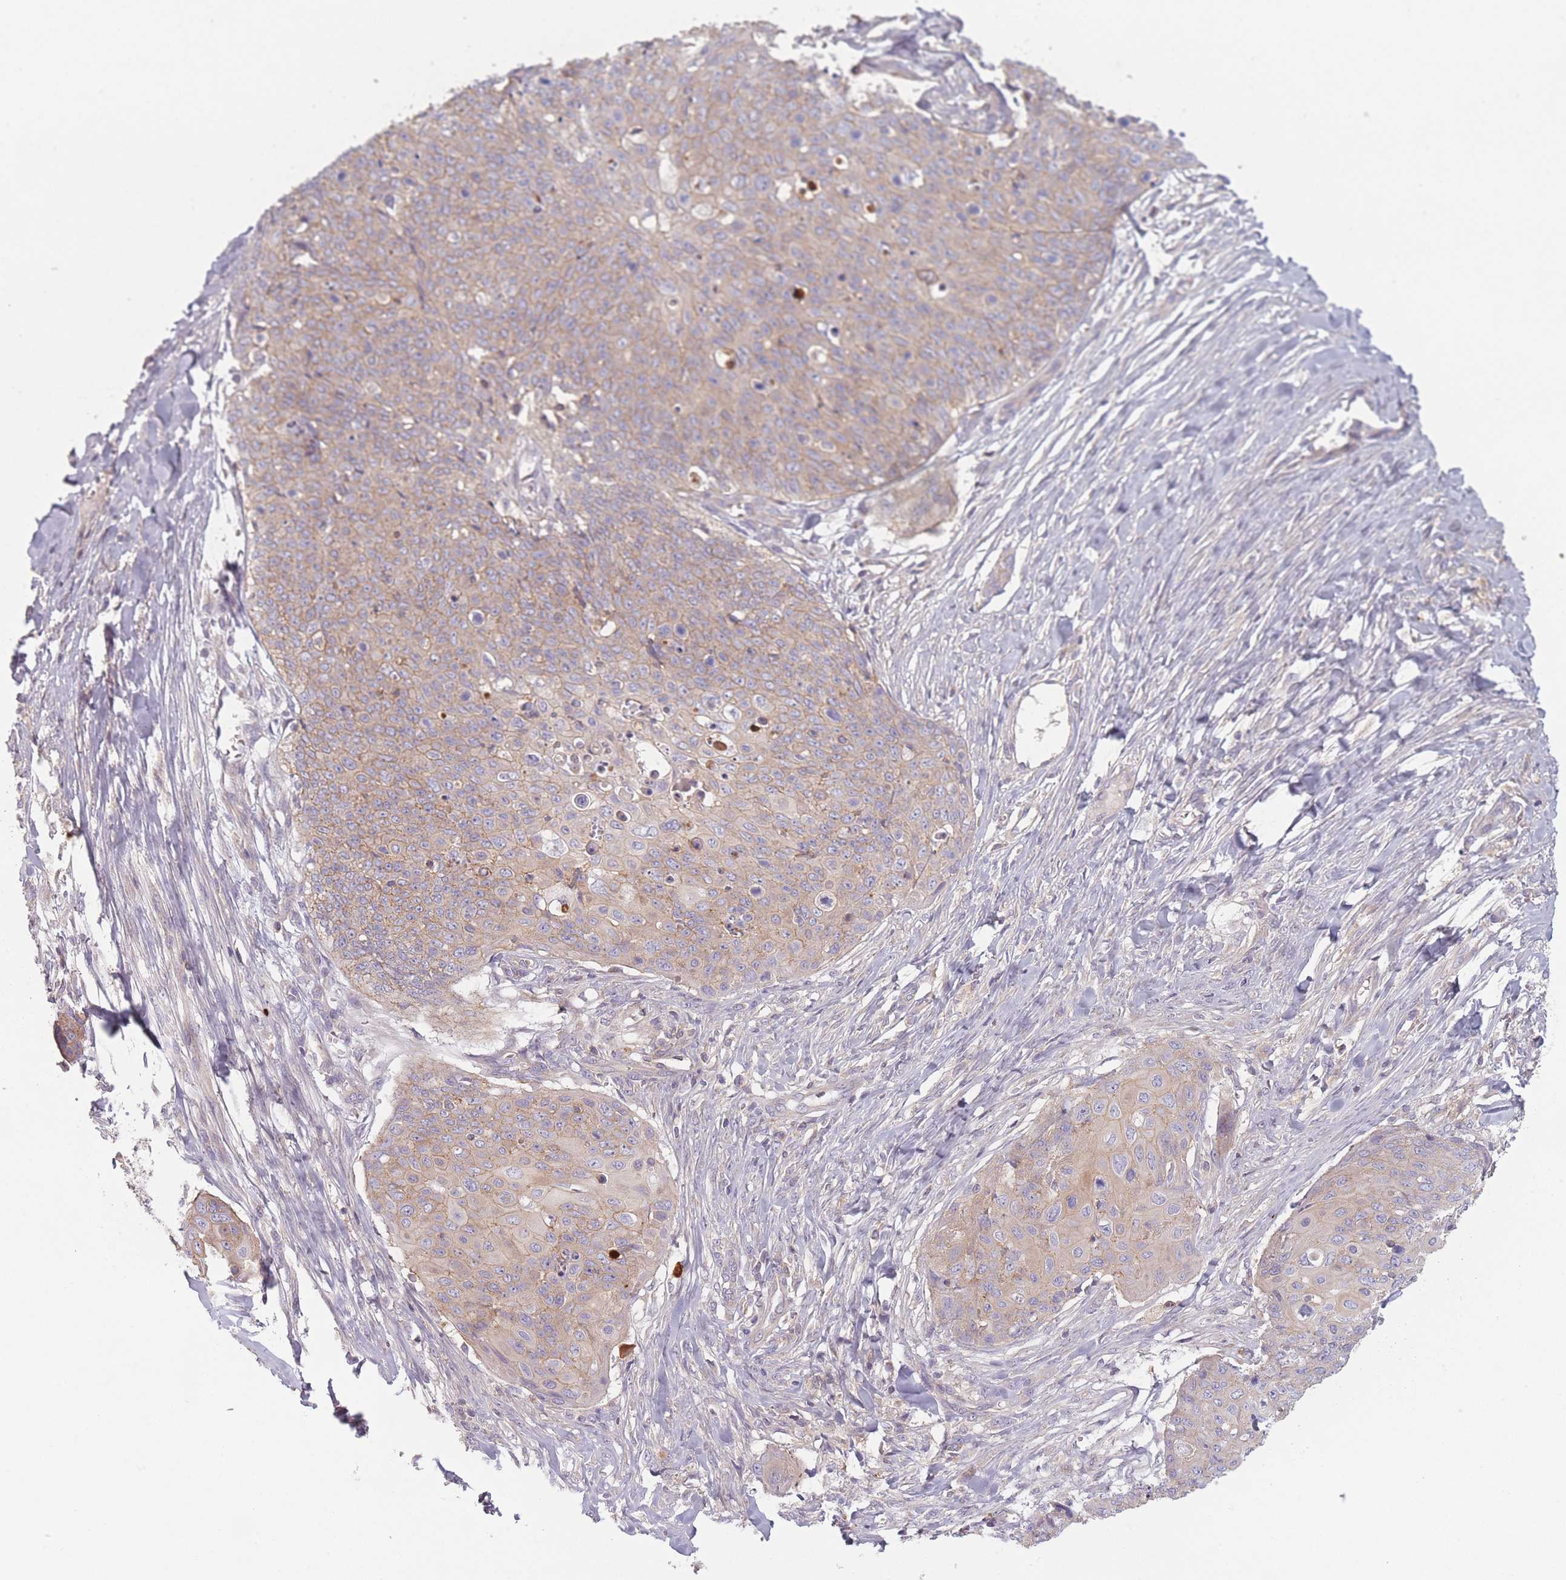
{"staining": {"intensity": "weak", "quantity": ">75%", "location": "cytoplasmic/membranous"}, "tissue": "skin cancer", "cell_type": "Tumor cells", "image_type": "cancer", "snomed": [{"axis": "morphology", "description": "Squamous cell carcinoma, NOS"}, {"axis": "topography", "description": "Skin"}, {"axis": "topography", "description": "Vulva"}], "caption": "Skin cancer (squamous cell carcinoma) stained with a brown dye displays weak cytoplasmic/membranous positive expression in about >75% of tumor cells.", "gene": "NT5DC2", "patient": {"sex": "female", "age": 85}}